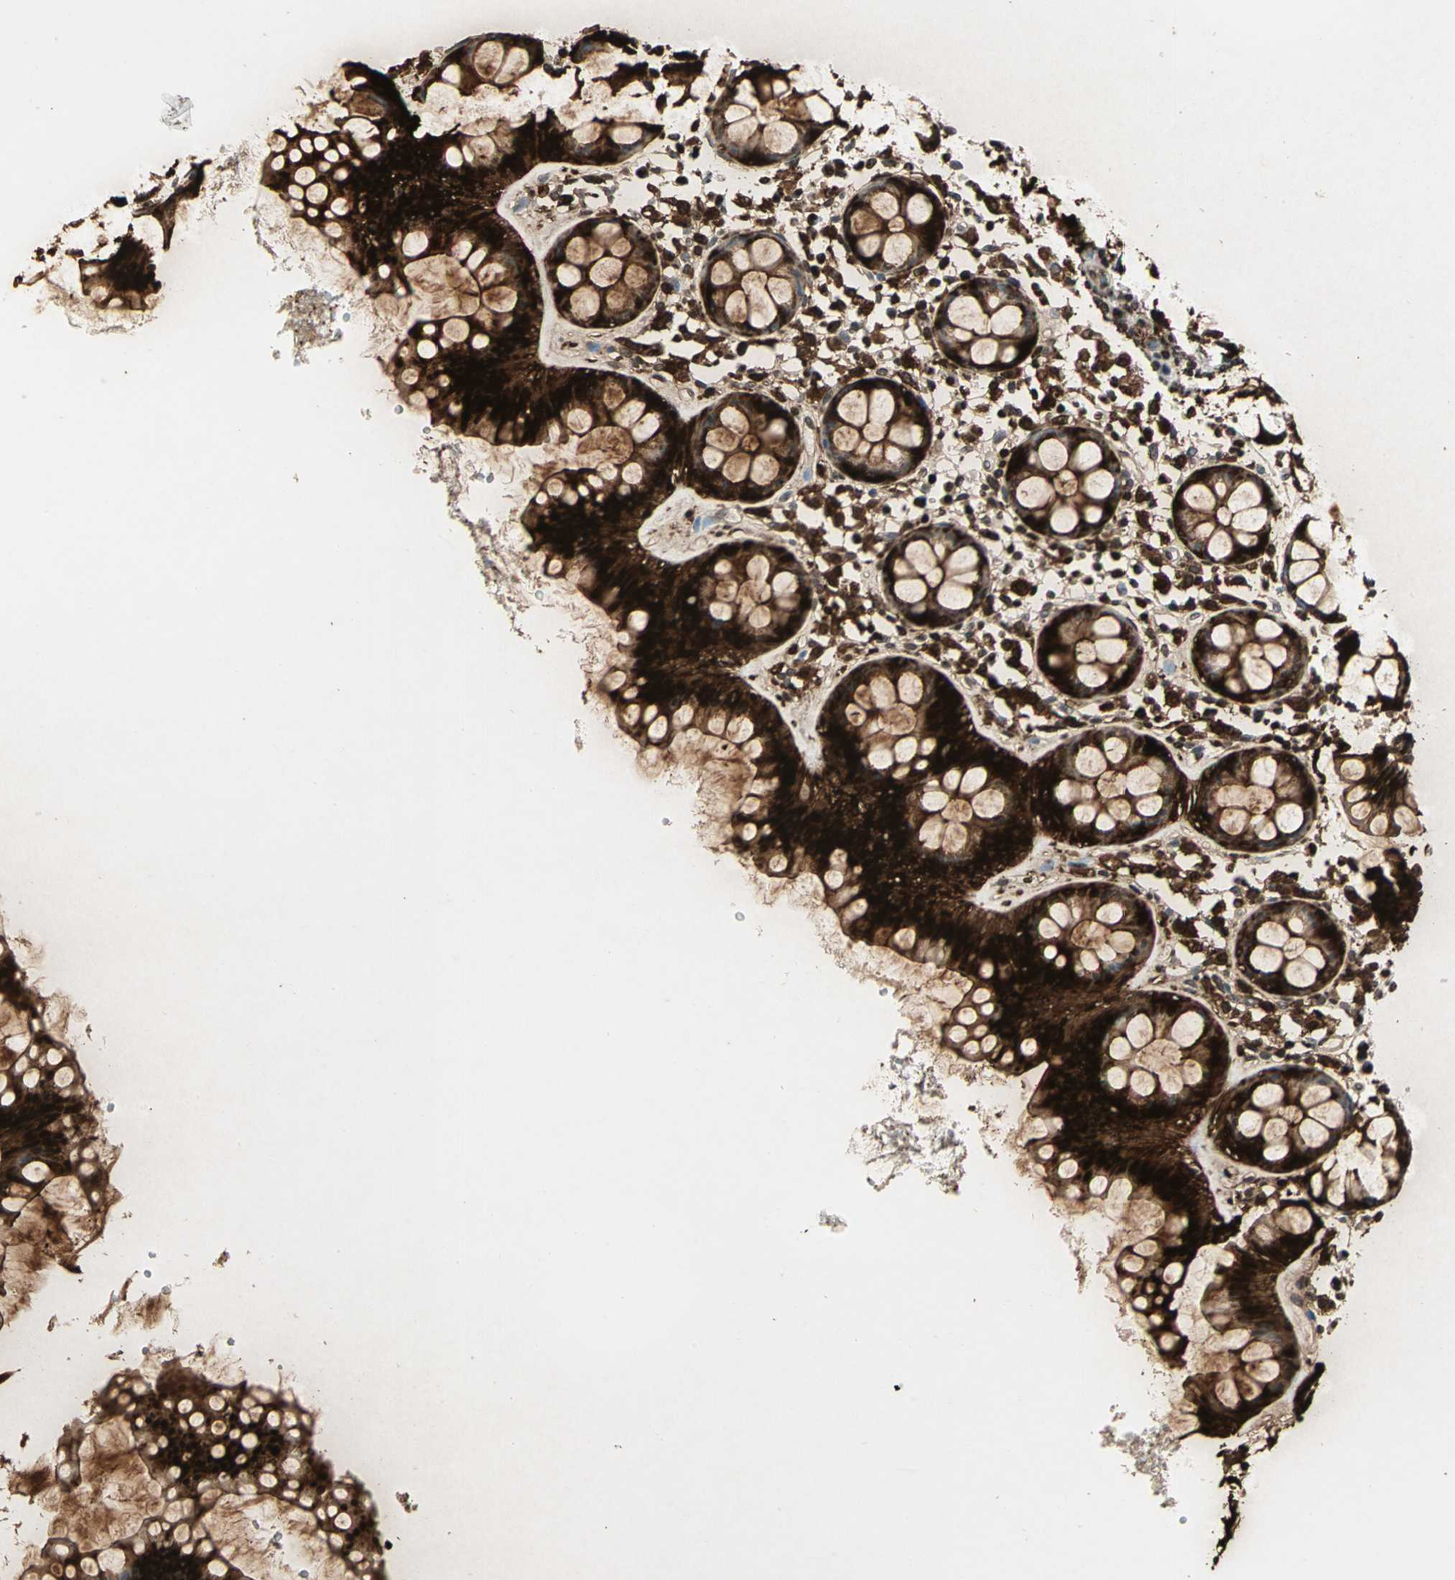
{"staining": {"intensity": "strong", "quantity": ">75%", "location": "cytoplasmic/membranous,nuclear"}, "tissue": "rectum", "cell_type": "Glandular cells", "image_type": "normal", "snomed": [{"axis": "morphology", "description": "Normal tissue, NOS"}, {"axis": "topography", "description": "Rectum"}], "caption": "This photomicrograph reveals immunohistochemistry (IHC) staining of unremarkable rectum, with high strong cytoplasmic/membranous,nuclear expression in about >75% of glandular cells.", "gene": "LGALS3", "patient": {"sex": "female", "age": 66}}